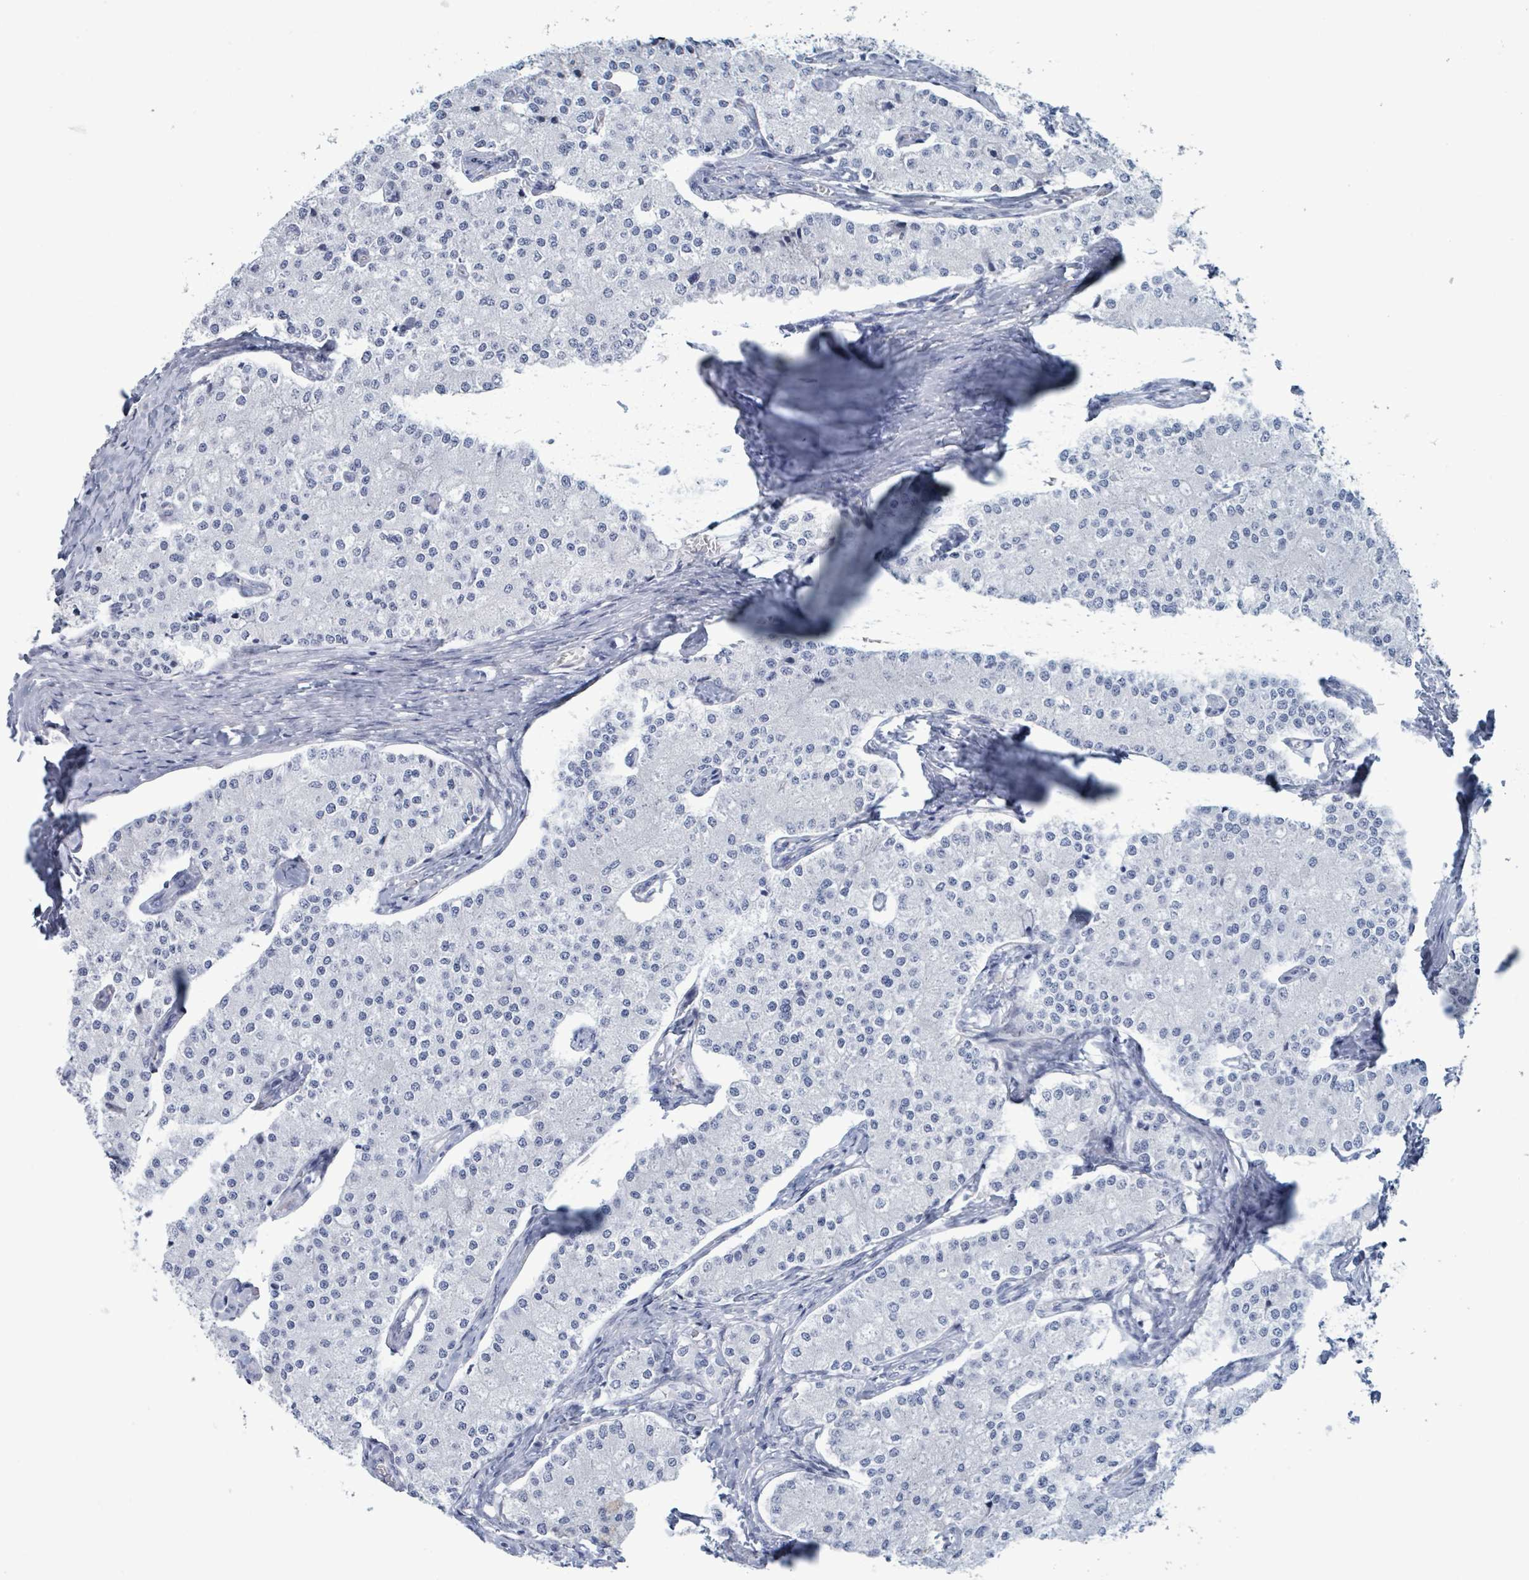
{"staining": {"intensity": "negative", "quantity": "none", "location": "none"}, "tissue": "carcinoid", "cell_type": "Tumor cells", "image_type": "cancer", "snomed": [{"axis": "morphology", "description": "Carcinoid, malignant, NOS"}, {"axis": "topography", "description": "Colon"}], "caption": "Tumor cells are negative for brown protein staining in carcinoid (malignant).", "gene": "ZNF771", "patient": {"sex": "female", "age": 52}}